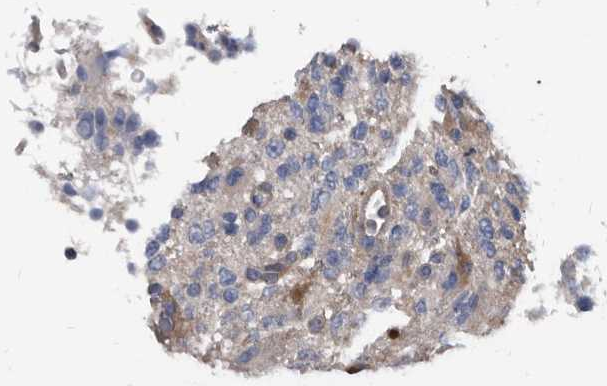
{"staining": {"intensity": "negative", "quantity": "none", "location": "none"}, "tissue": "glioma", "cell_type": "Tumor cells", "image_type": "cancer", "snomed": [{"axis": "morphology", "description": "Glioma, malignant, High grade"}, {"axis": "topography", "description": "Brain"}], "caption": "DAB (3,3'-diaminobenzidine) immunohistochemical staining of glioma displays no significant staining in tumor cells.", "gene": "APEH", "patient": {"sex": "female", "age": 62}}